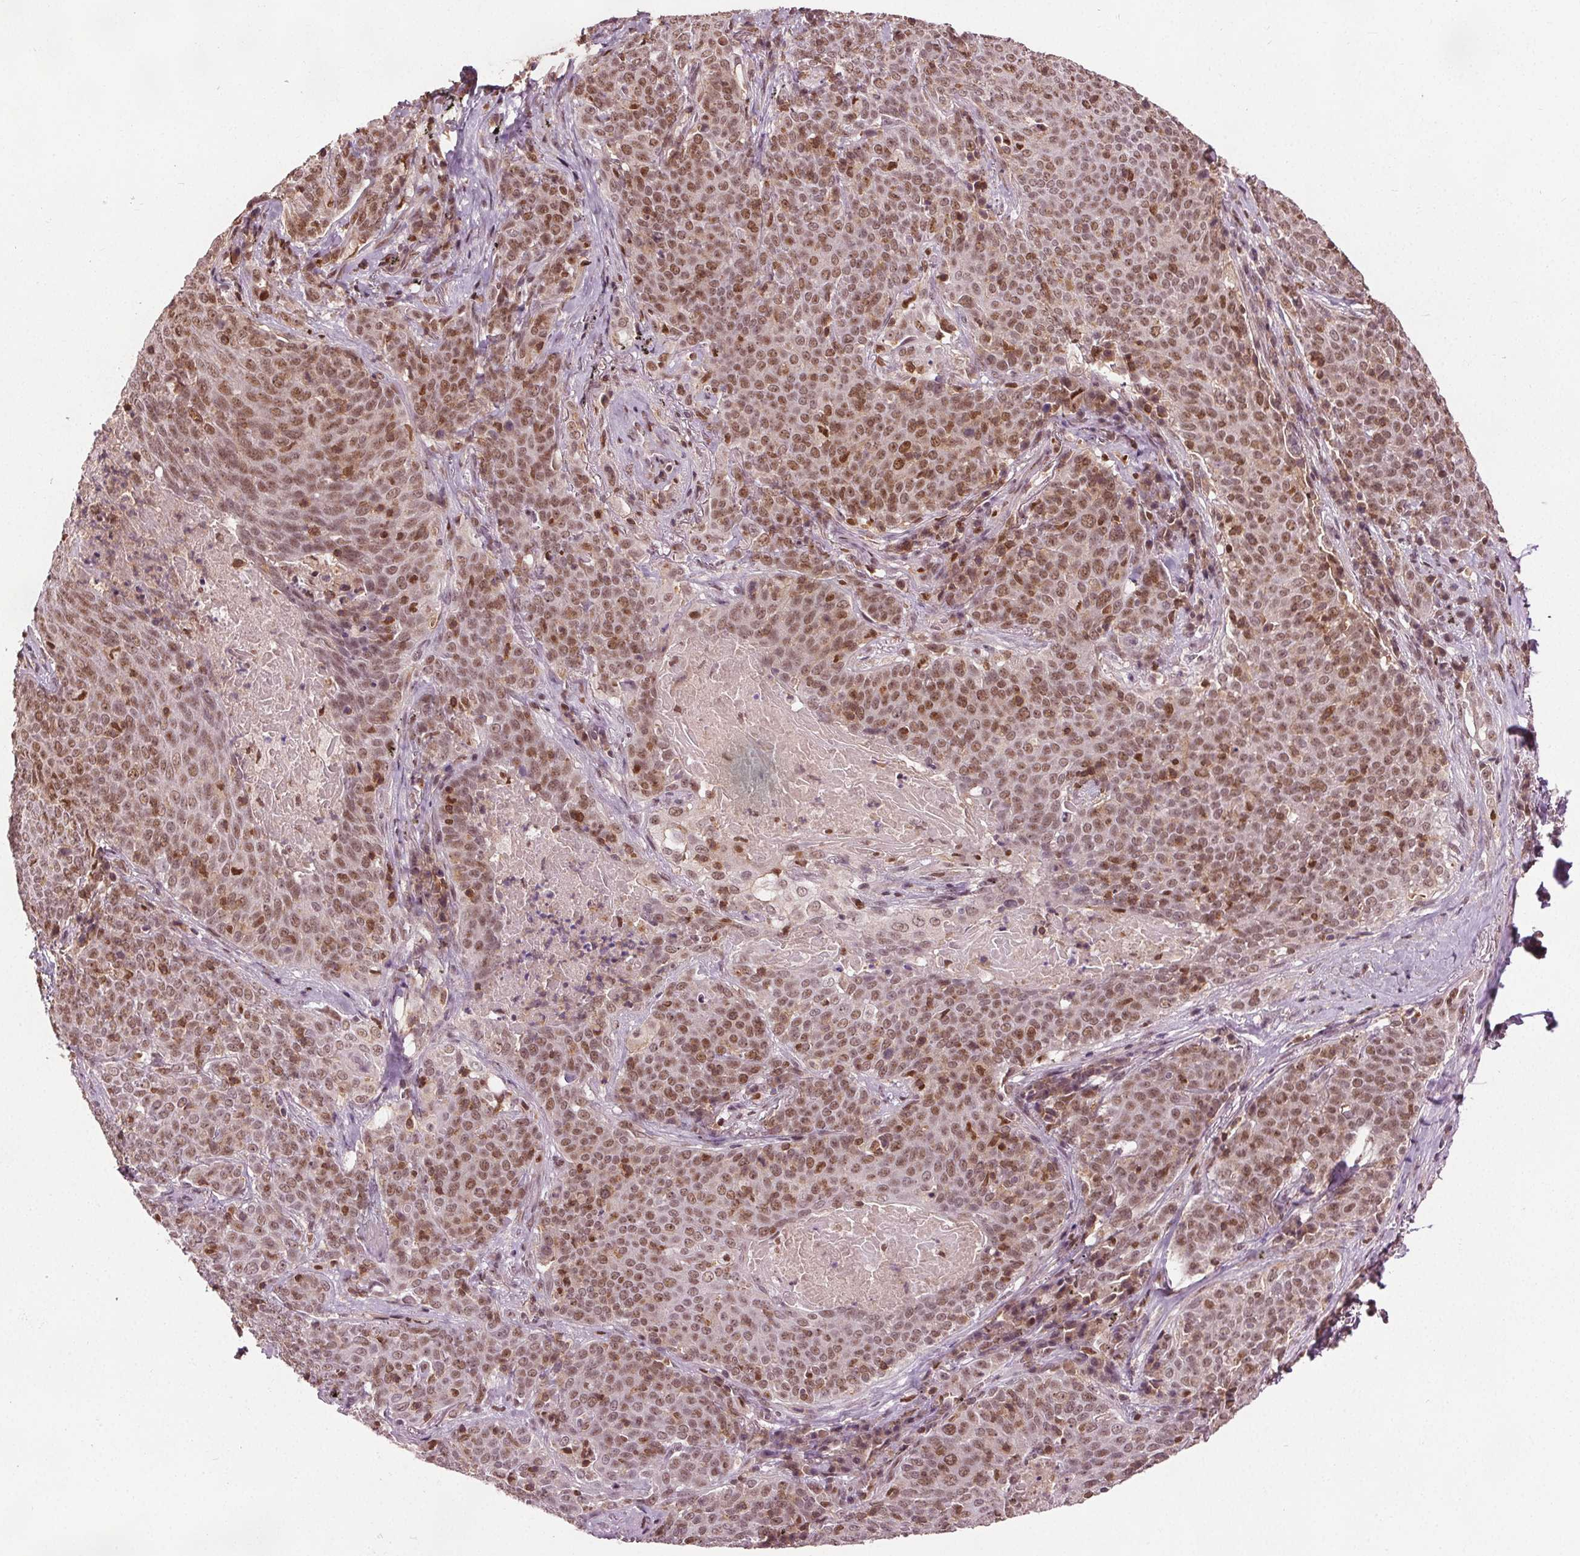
{"staining": {"intensity": "moderate", "quantity": ">75%", "location": "nuclear"}, "tissue": "lung cancer", "cell_type": "Tumor cells", "image_type": "cancer", "snomed": [{"axis": "morphology", "description": "Squamous cell carcinoma, NOS"}, {"axis": "topography", "description": "Lung"}], "caption": "An IHC micrograph of neoplastic tissue is shown. Protein staining in brown labels moderate nuclear positivity in lung cancer within tumor cells.", "gene": "DDX11", "patient": {"sex": "male", "age": 82}}